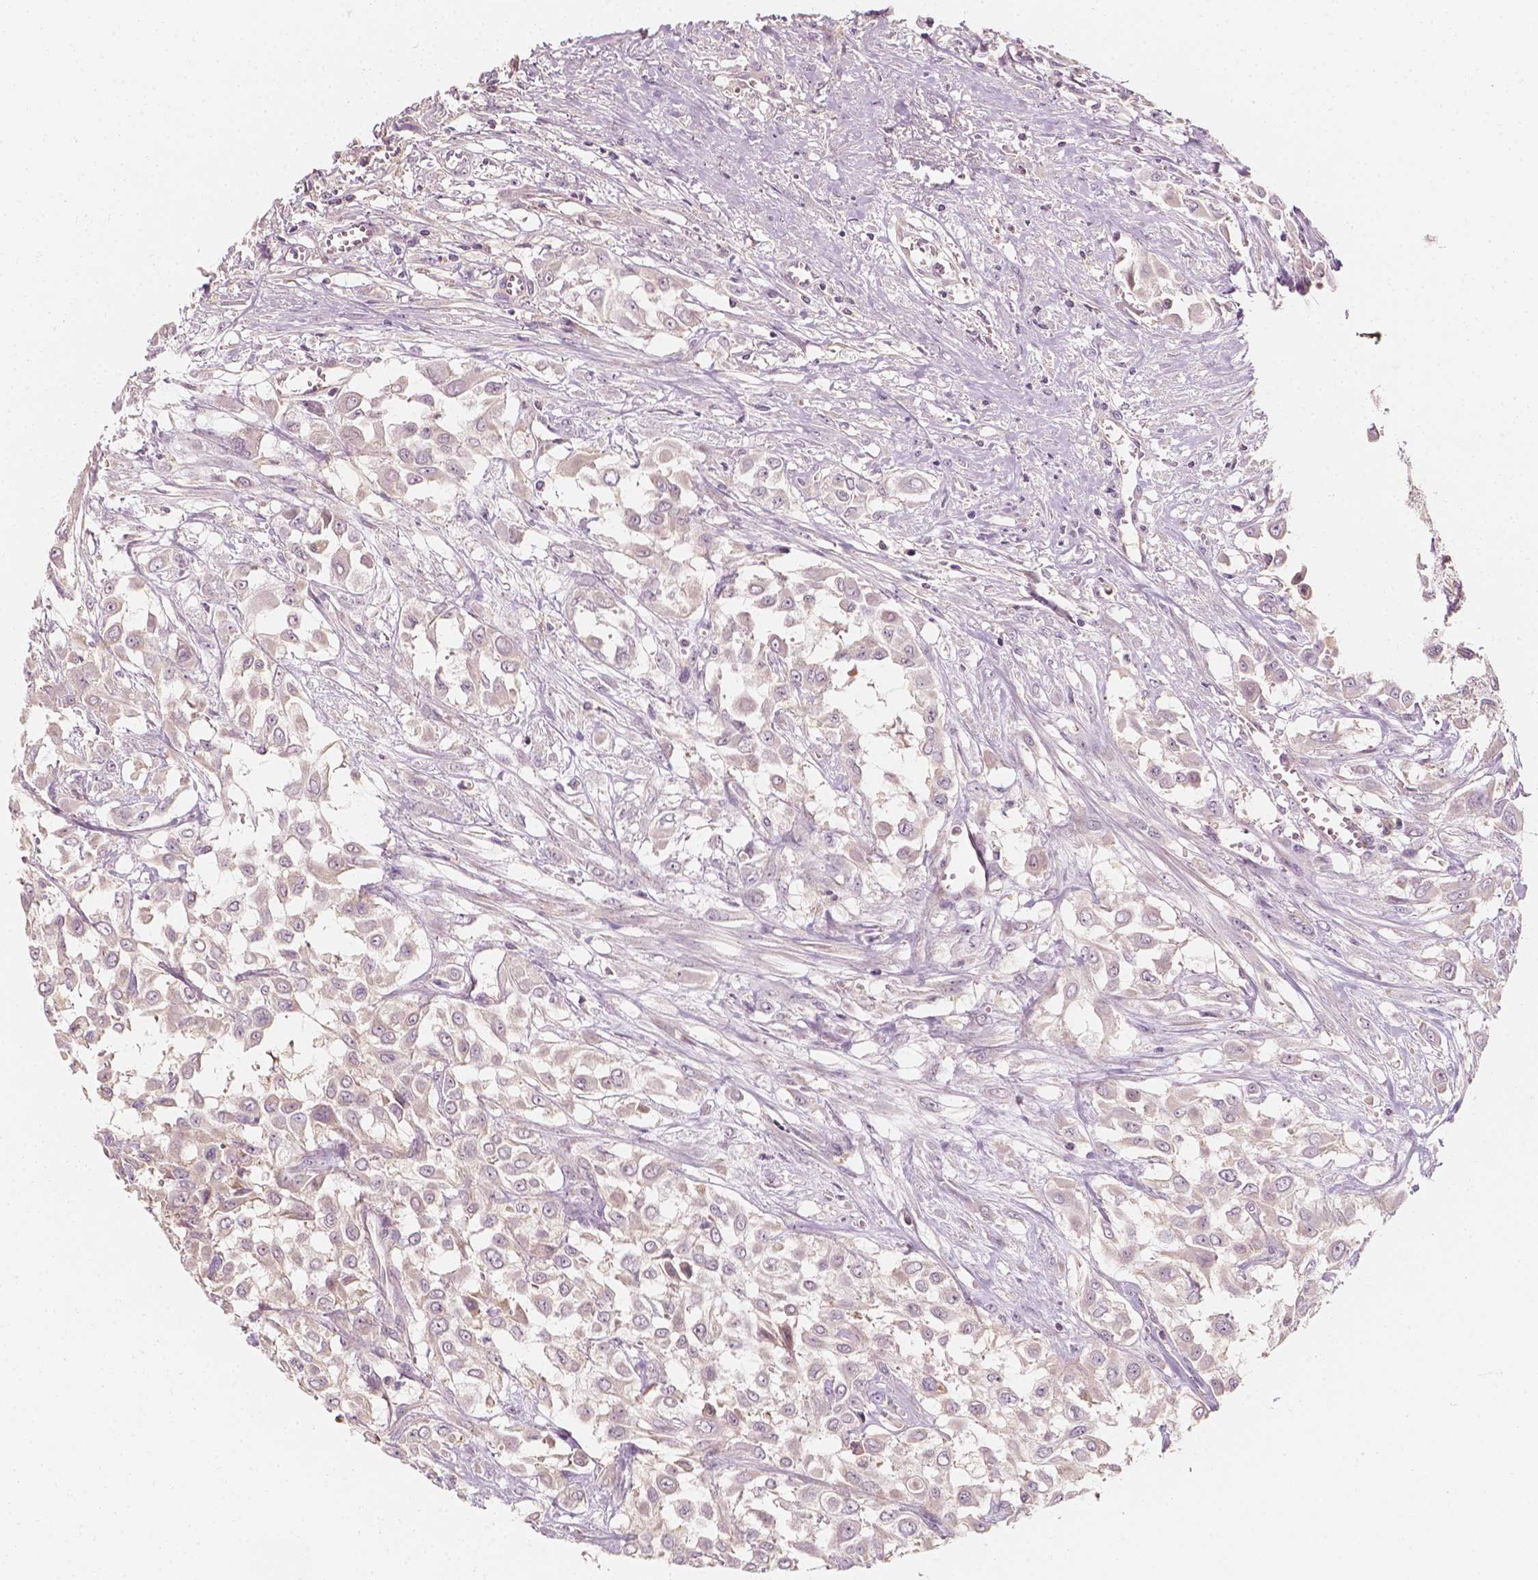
{"staining": {"intensity": "negative", "quantity": "none", "location": "none"}, "tissue": "urothelial cancer", "cell_type": "Tumor cells", "image_type": "cancer", "snomed": [{"axis": "morphology", "description": "Urothelial carcinoma, High grade"}, {"axis": "topography", "description": "Urinary bladder"}], "caption": "High-grade urothelial carcinoma was stained to show a protein in brown. There is no significant expression in tumor cells.", "gene": "SHPK", "patient": {"sex": "male", "age": 57}}